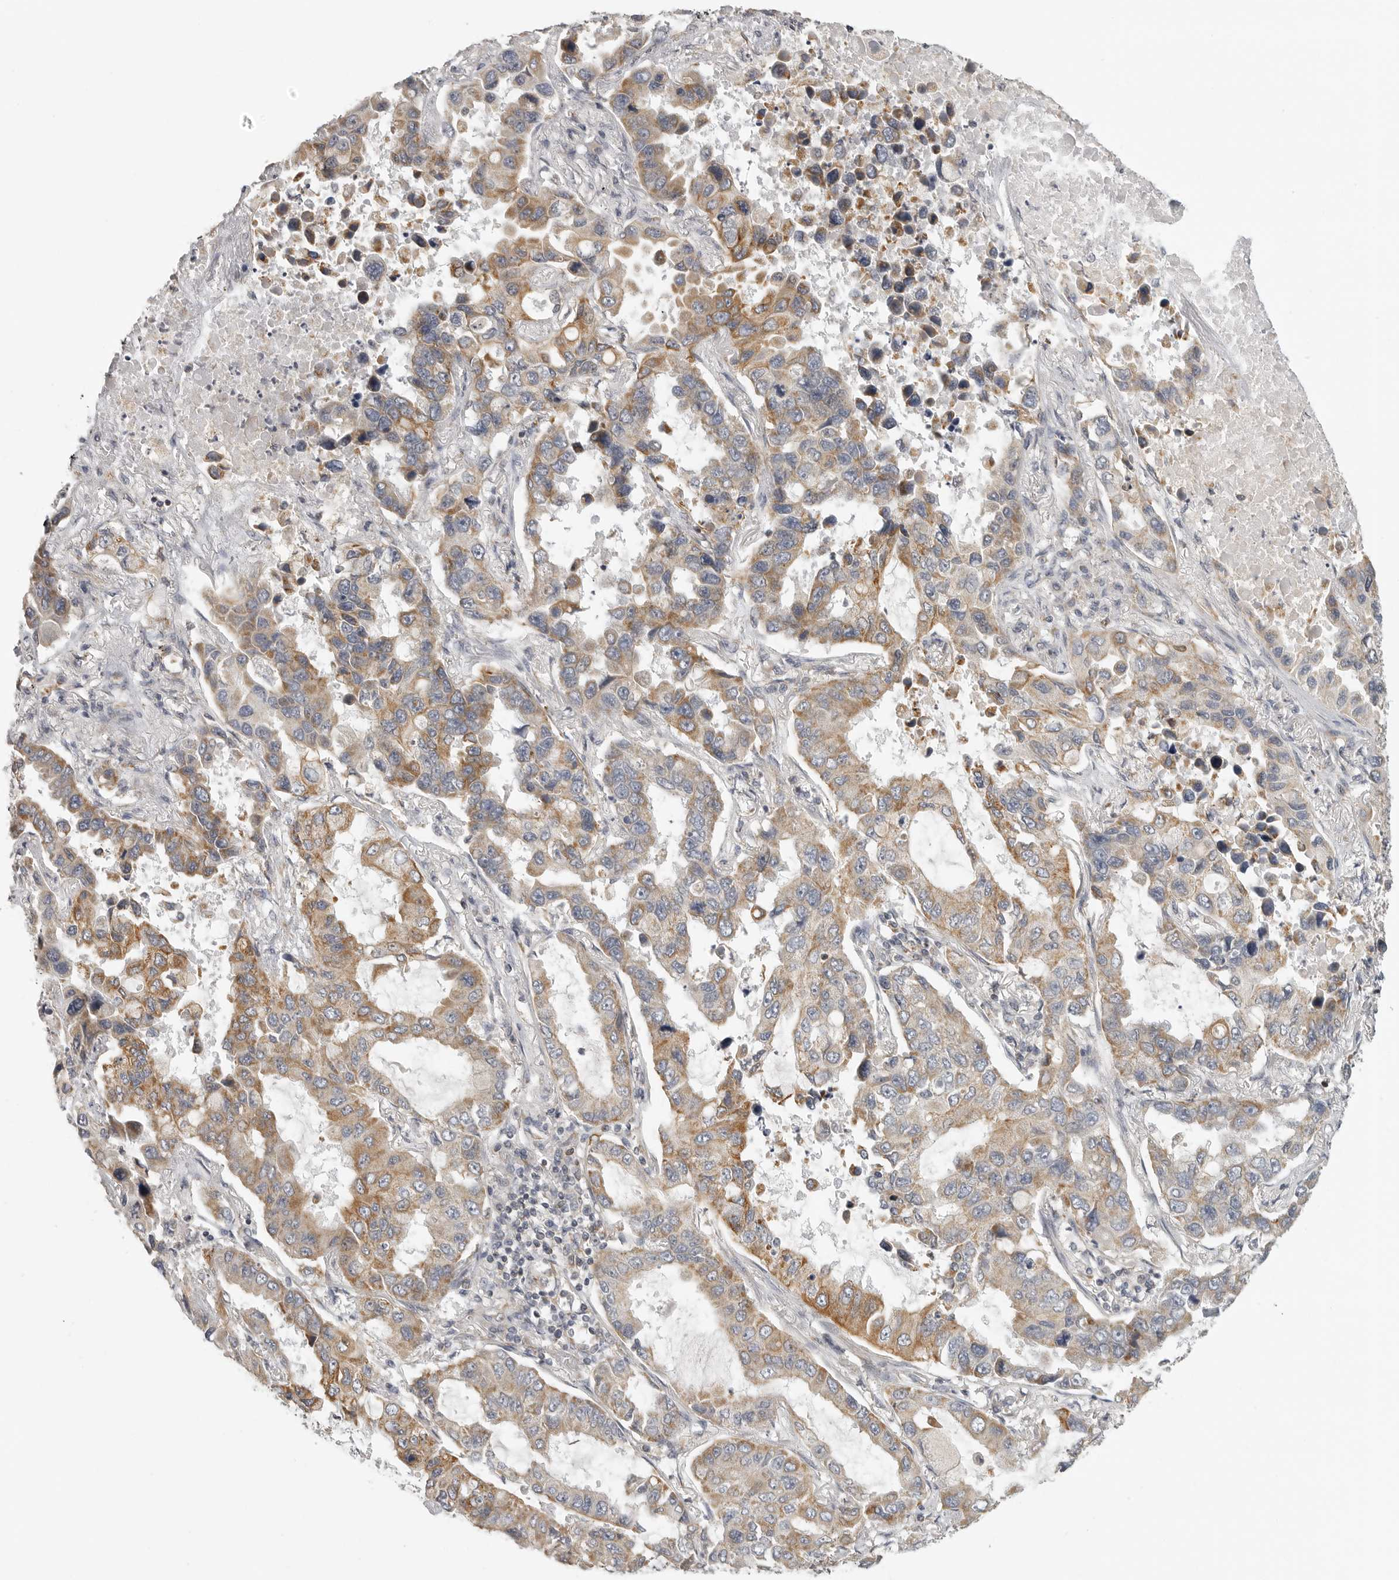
{"staining": {"intensity": "moderate", "quantity": "25%-75%", "location": "cytoplasmic/membranous"}, "tissue": "lung cancer", "cell_type": "Tumor cells", "image_type": "cancer", "snomed": [{"axis": "morphology", "description": "Adenocarcinoma, NOS"}, {"axis": "topography", "description": "Lung"}], "caption": "A high-resolution image shows immunohistochemistry staining of lung adenocarcinoma, which demonstrates moderate cytoplasmic/membranous staining in about 25%-75% of tumor cells.", "gene": "RXFP3", "patient": {"sex": "male", "age": 64}}